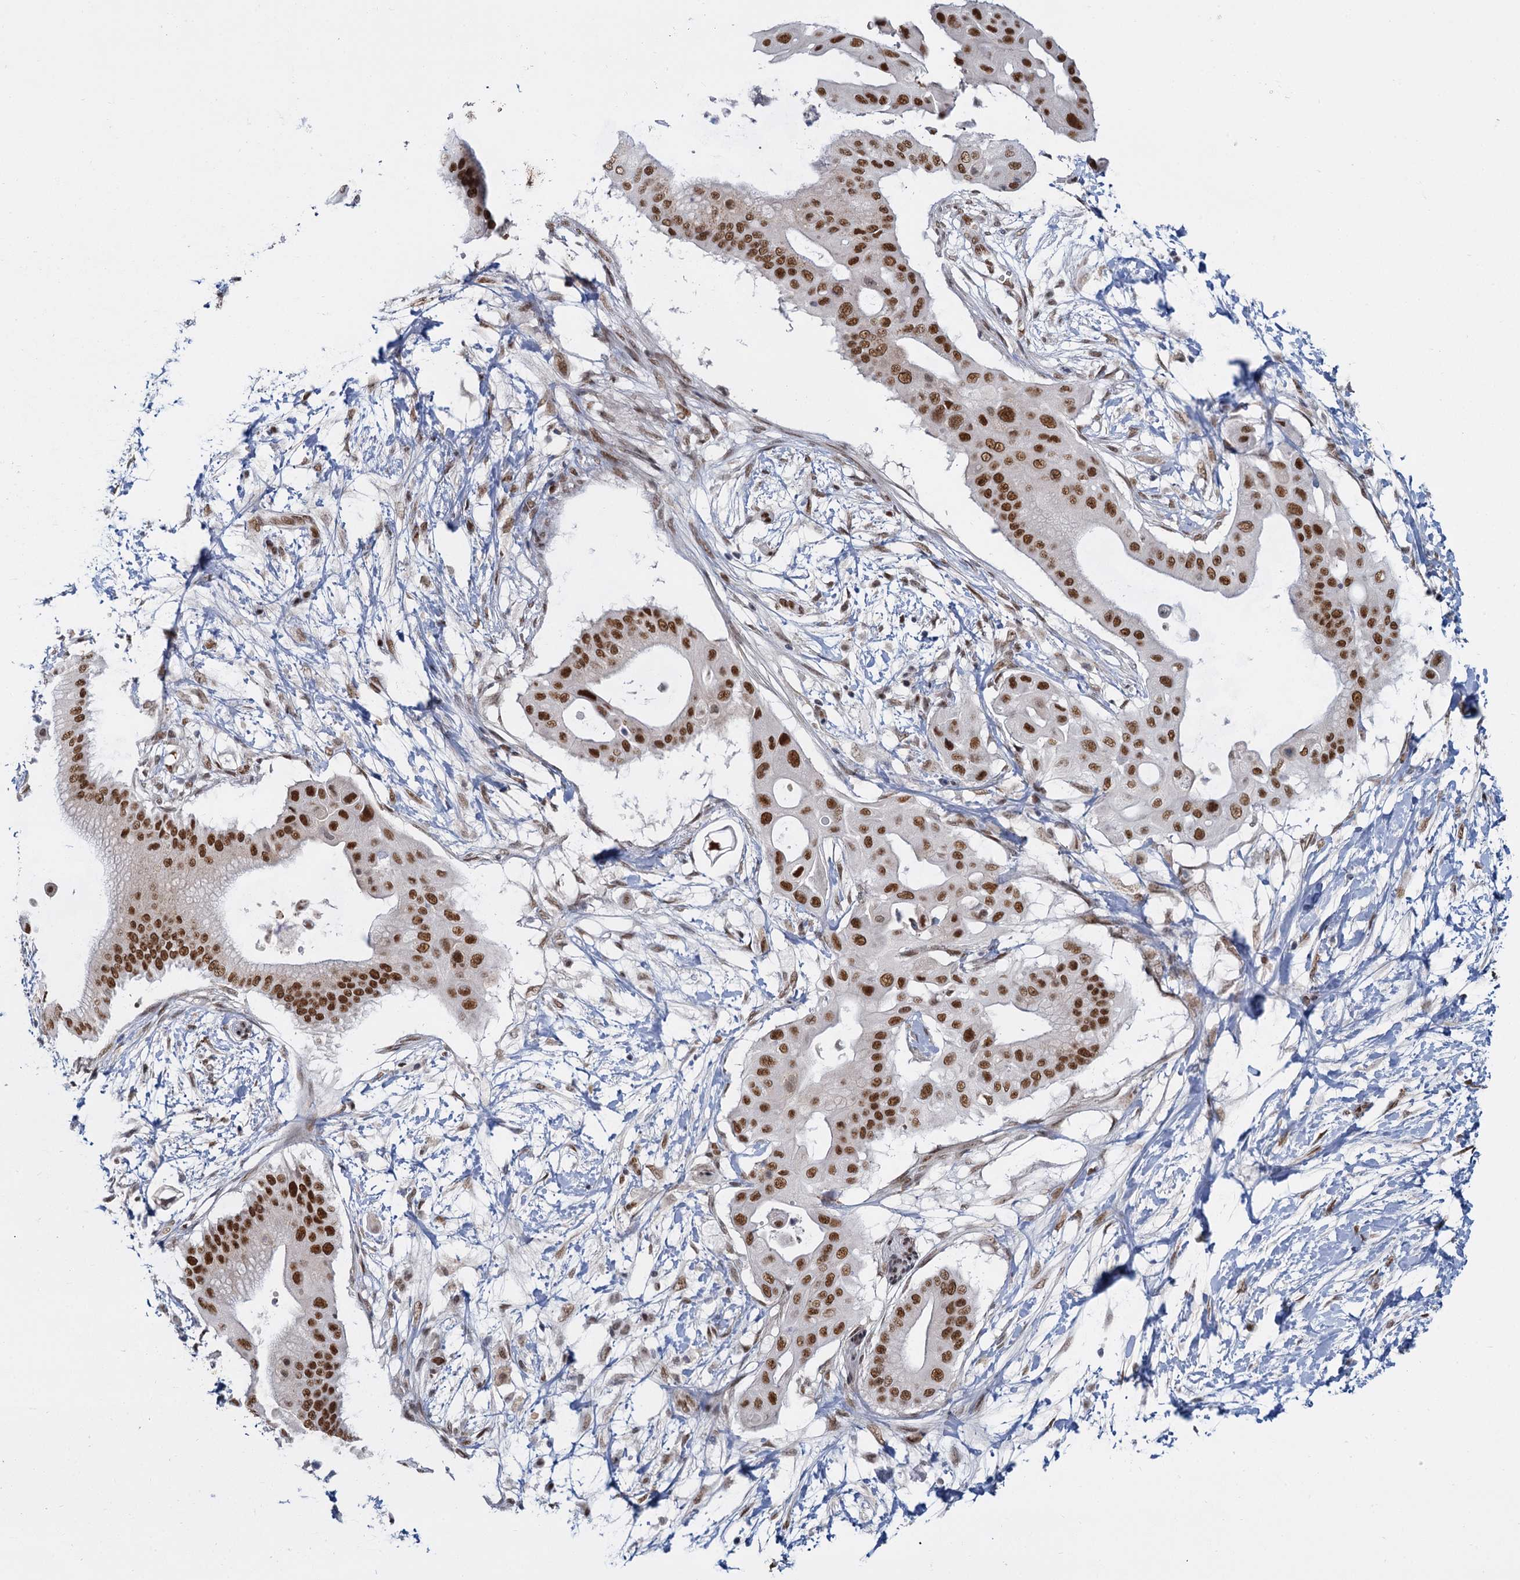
{"staining": {"intensity": "strong", "quantity": ">75%", "location": "nuclear"}, "tissue": "pancreatic cancer", "cell_type": "Tumor cells", "image_type": "cancer", "snomed": [{"axis": "morphology", "description": "Adenocarcinoma, NOS"}, {"axis": "topography", "description": "Pancreas"}], "caption": "Pancreatic cancer stained with a brown dye displays strong nuclear positive expression in approximately >75% of tumor cells.", "gene": "RPRD1A", "patient": {"sex": "male", "age": 68}}